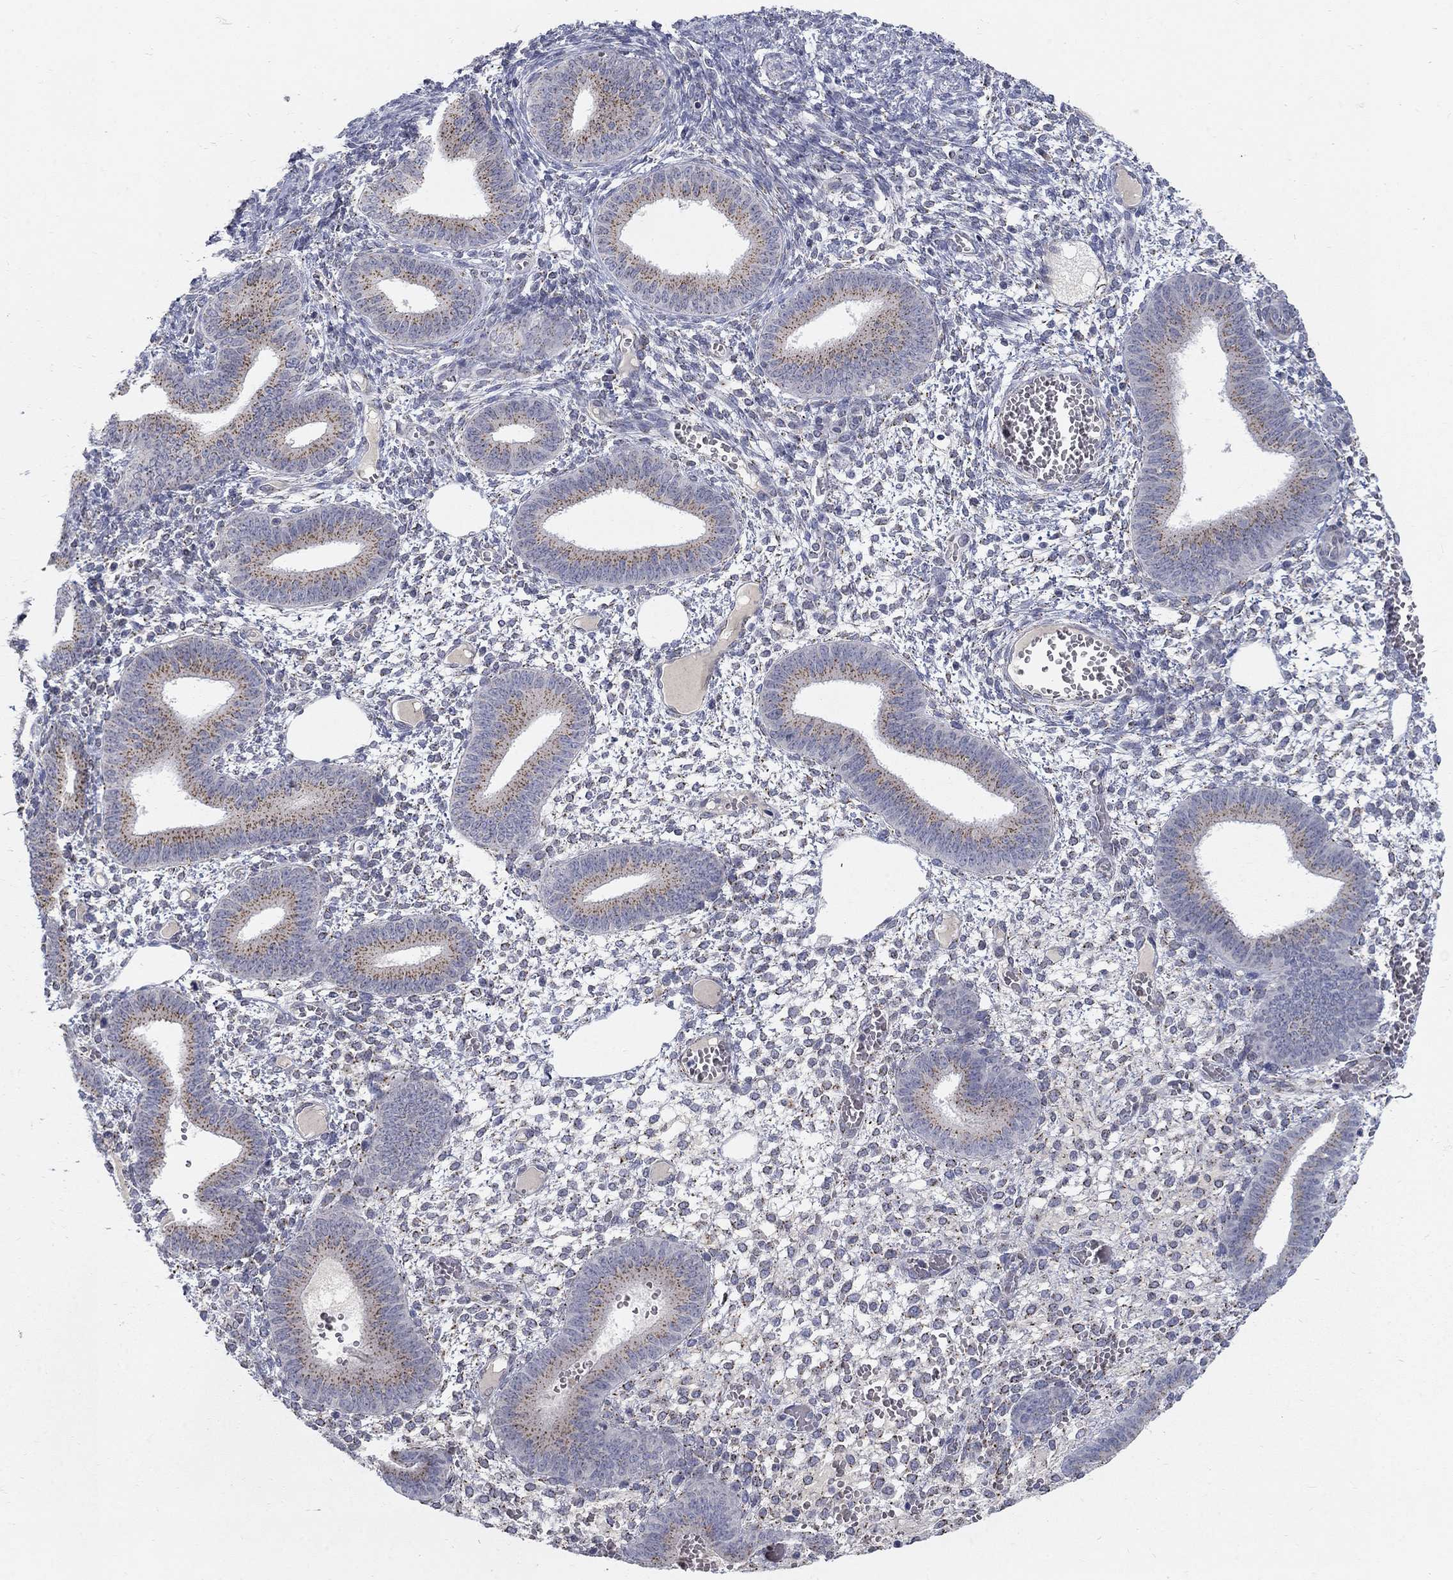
{"staining": {"intensity": "negative", "quantity": "none", "location": "none"}, "tissue": "endometrium", "cell_type": "Cells in endometrial stroma", "image_type": "normal", "snomed": [{"axis": "morphology", "description": "Normal tissue, NOS"}, {"axis": "topography", "description": "Endometrium"}], "caption": "There is no significant expression in cells in endometrial stroma of endometrium. (DAB immunohistochemistry with hematoxylin counter stain).", "gene": "PANK3", "patient": {"sex": "female", "age": 42}}